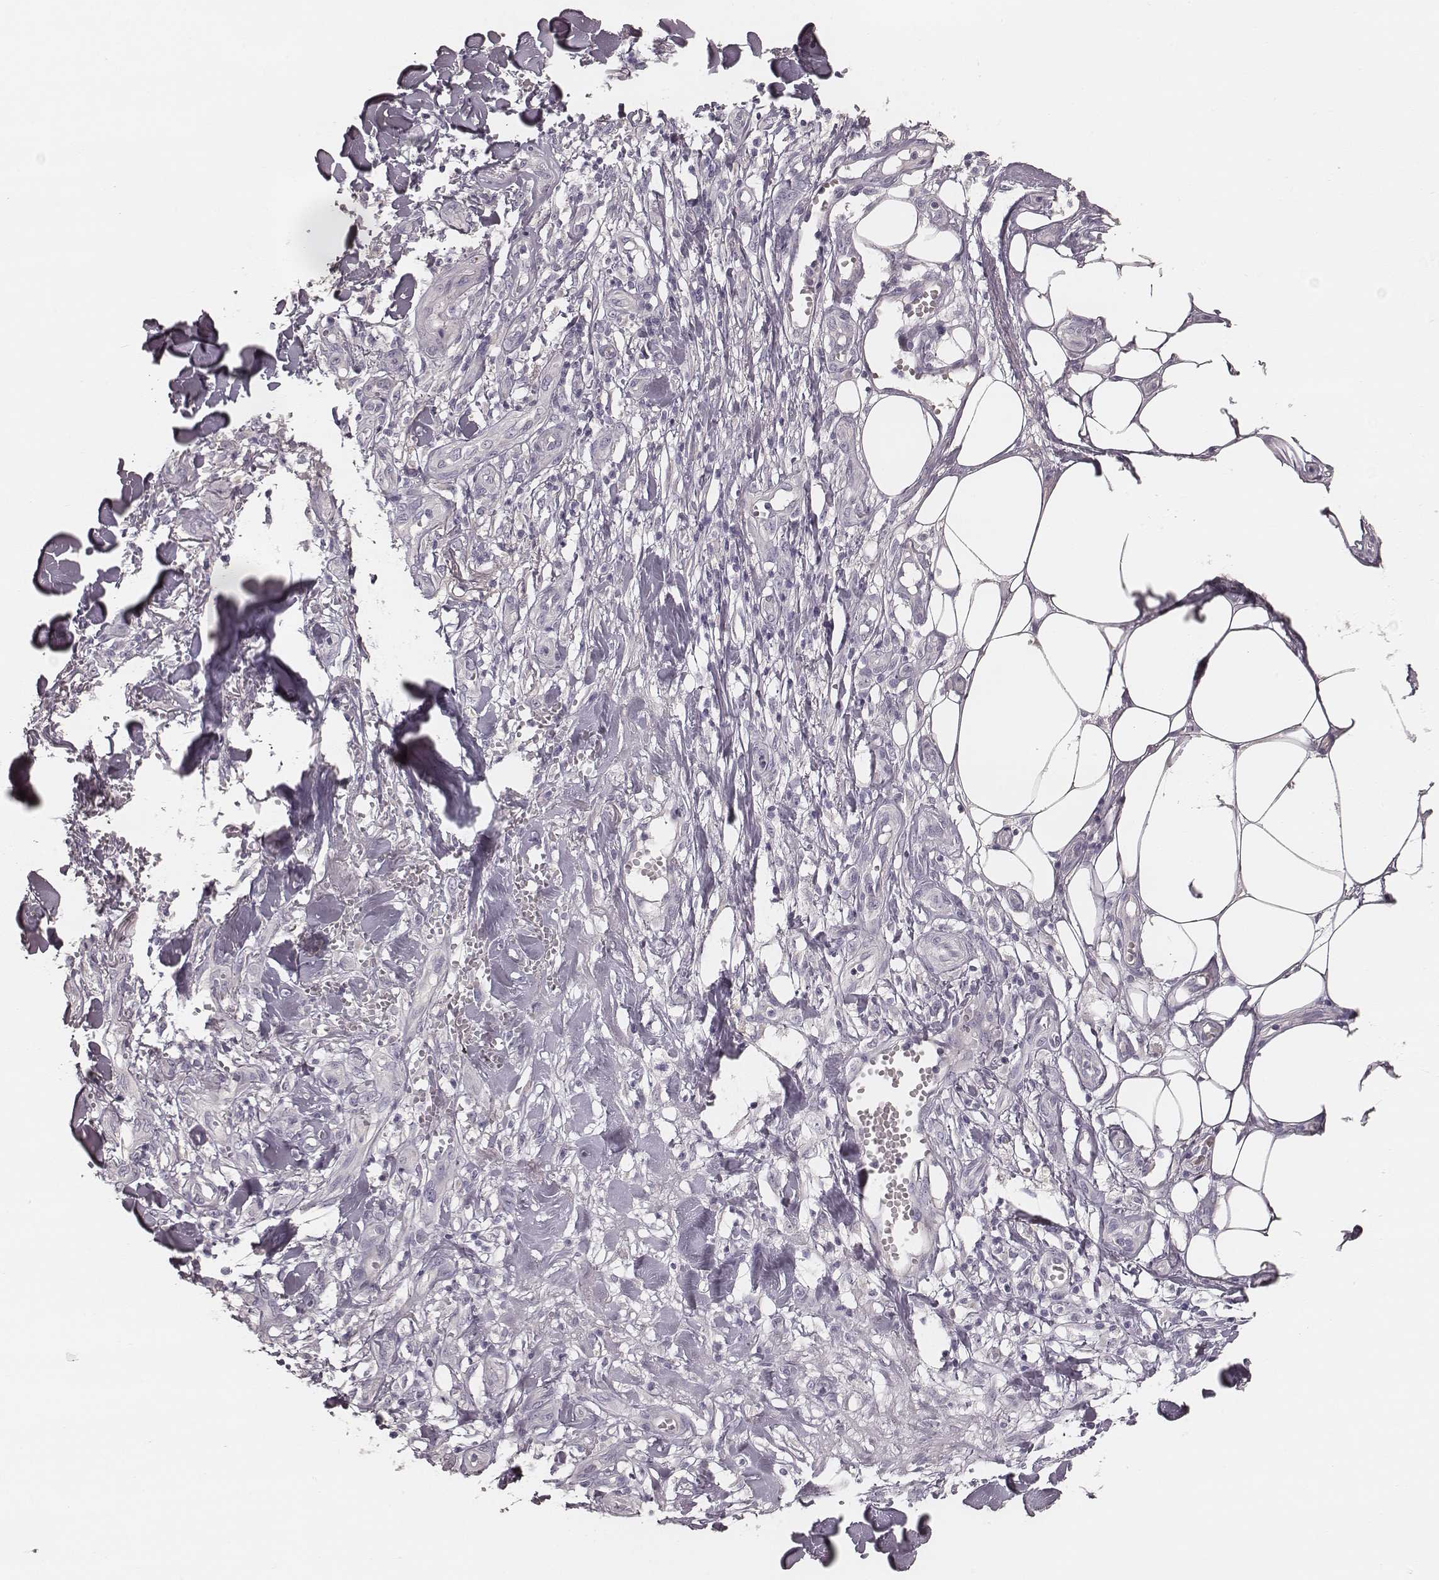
{"staining": {"intensity": "negative", "quantity": "none", "location": "none"}, "tissue": "skin cancer", "cell_type": "Tumor cells", "image_type": "cancer", "snomed": [{"axis": "morphology", "description": "Squamous cell carcinoma, NOS"}, {"axis": "topography", "description": "Skin"}], "caption": "Skin squamous cell carcinoma was stained to show a protein in brown. There is no significant positivity in tumor cells.", "gene": "ZP4", "patient": {"sex": "male", "age": 74}}